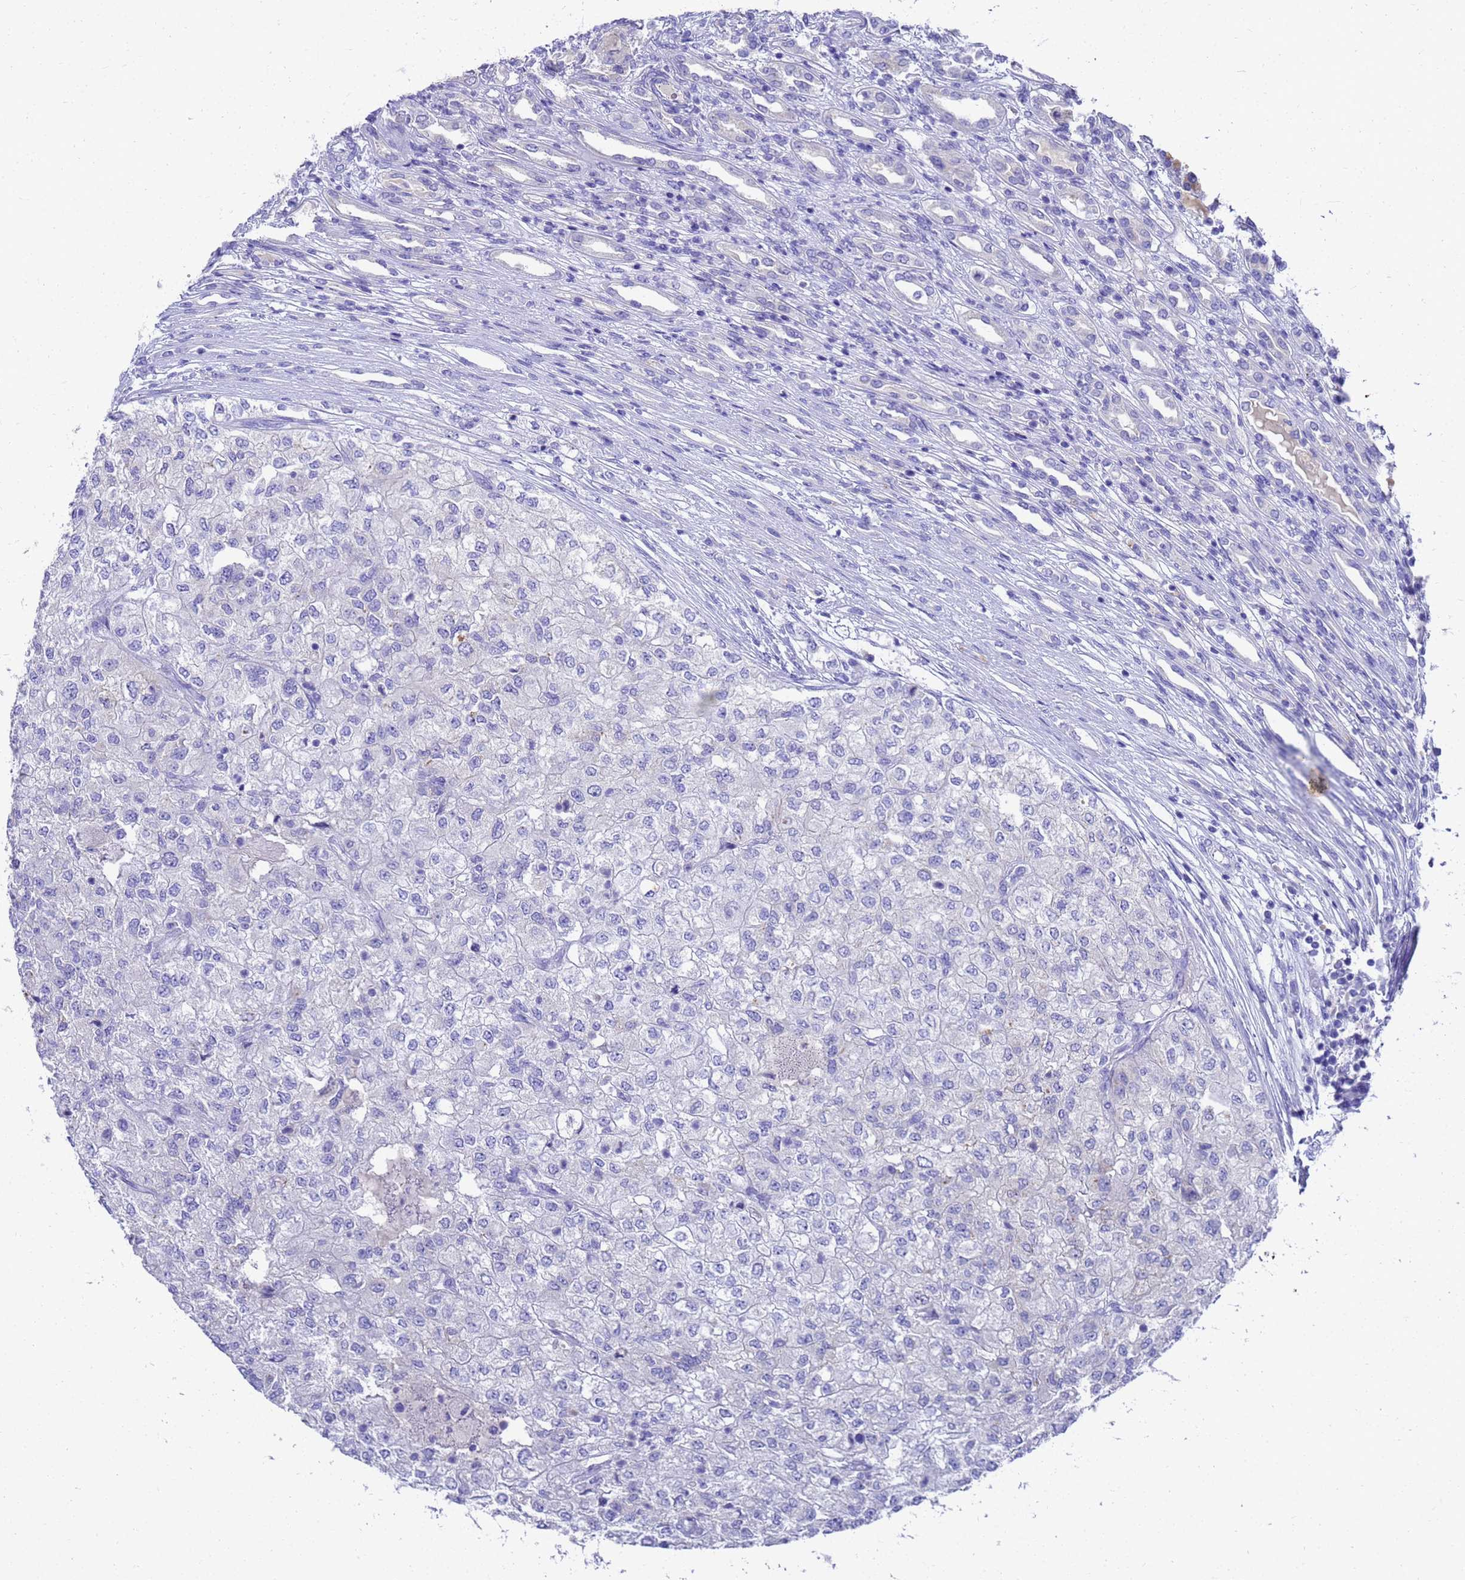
{"staining": {"intensity": "negative", "quantity": "none", "location": "none"}, "tissue": "renal cancer", "cell_type": "Tumor cells", "image_type": "cancer", "snomed": [{"axis": "morphology", "description": "Adenocarcinoma, NOS"}, {"axis": "topography", "description": "Kidney"}], "caption": "The image displays no staining of tumor cells in adenocarcinoma (renal).", "gene": "MS4A13", "patient": {"sex": "female", "age": 54}}